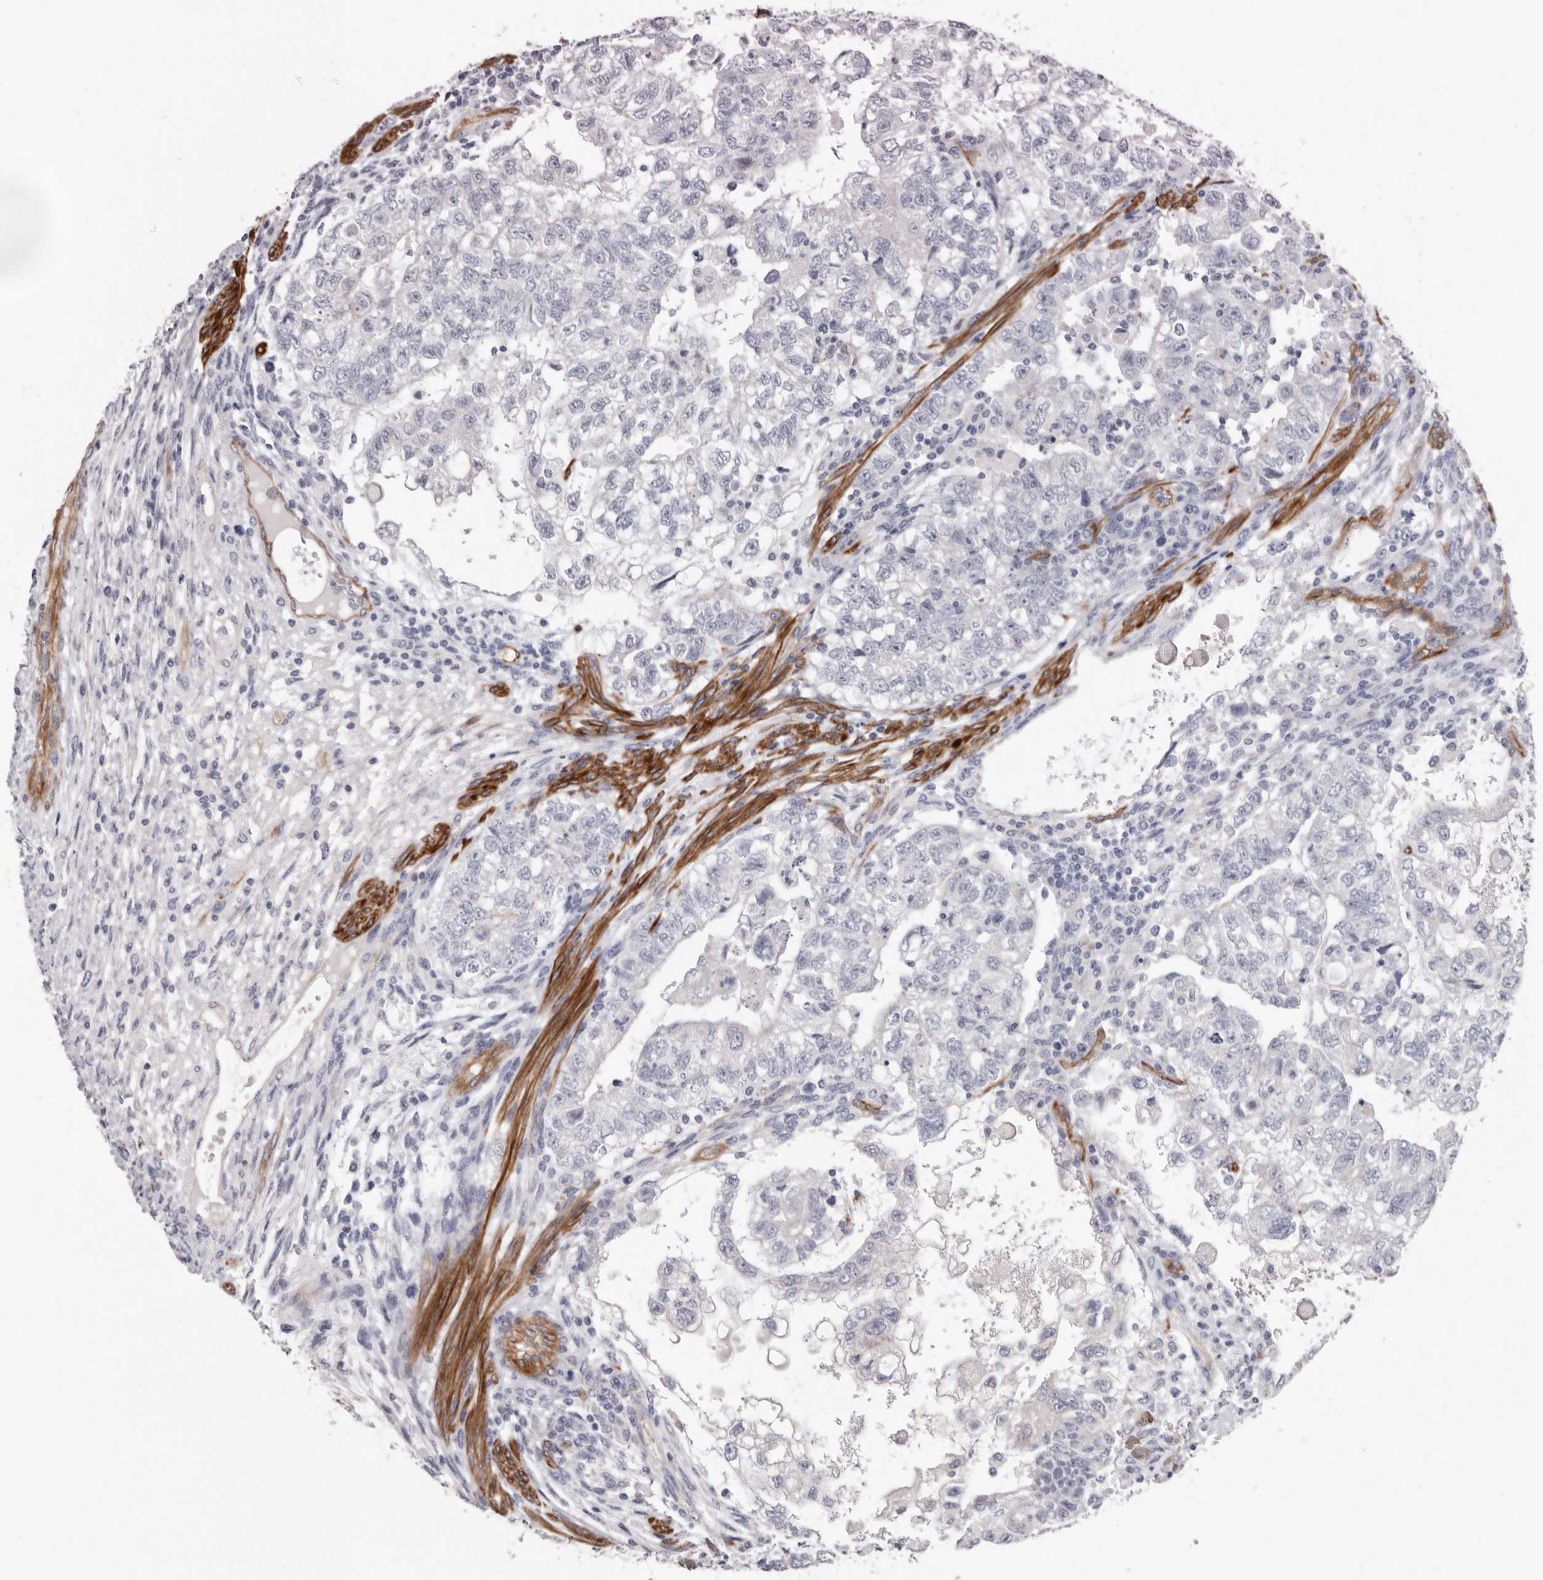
{"staining": {"intensity": "negative", "quantity": "none", "location": "none"}, "tissue": "testis cancer", "cell_type": "Tumor cells", "image_type": "cancer", "snomed": [{"axis": "morphology", "description": "Carcinoma, Embryonal, NOS"}, {"axis": "topography", "description": "Testis"}], "caption": "High power microscopy micrograph of an immunohistochemistry histopathology image of testis embryonal carcinoma, revealing no significant staining in tumor cells.", "gene": "ADGRL4", "patient": {"sex": "male", "age": 37}}